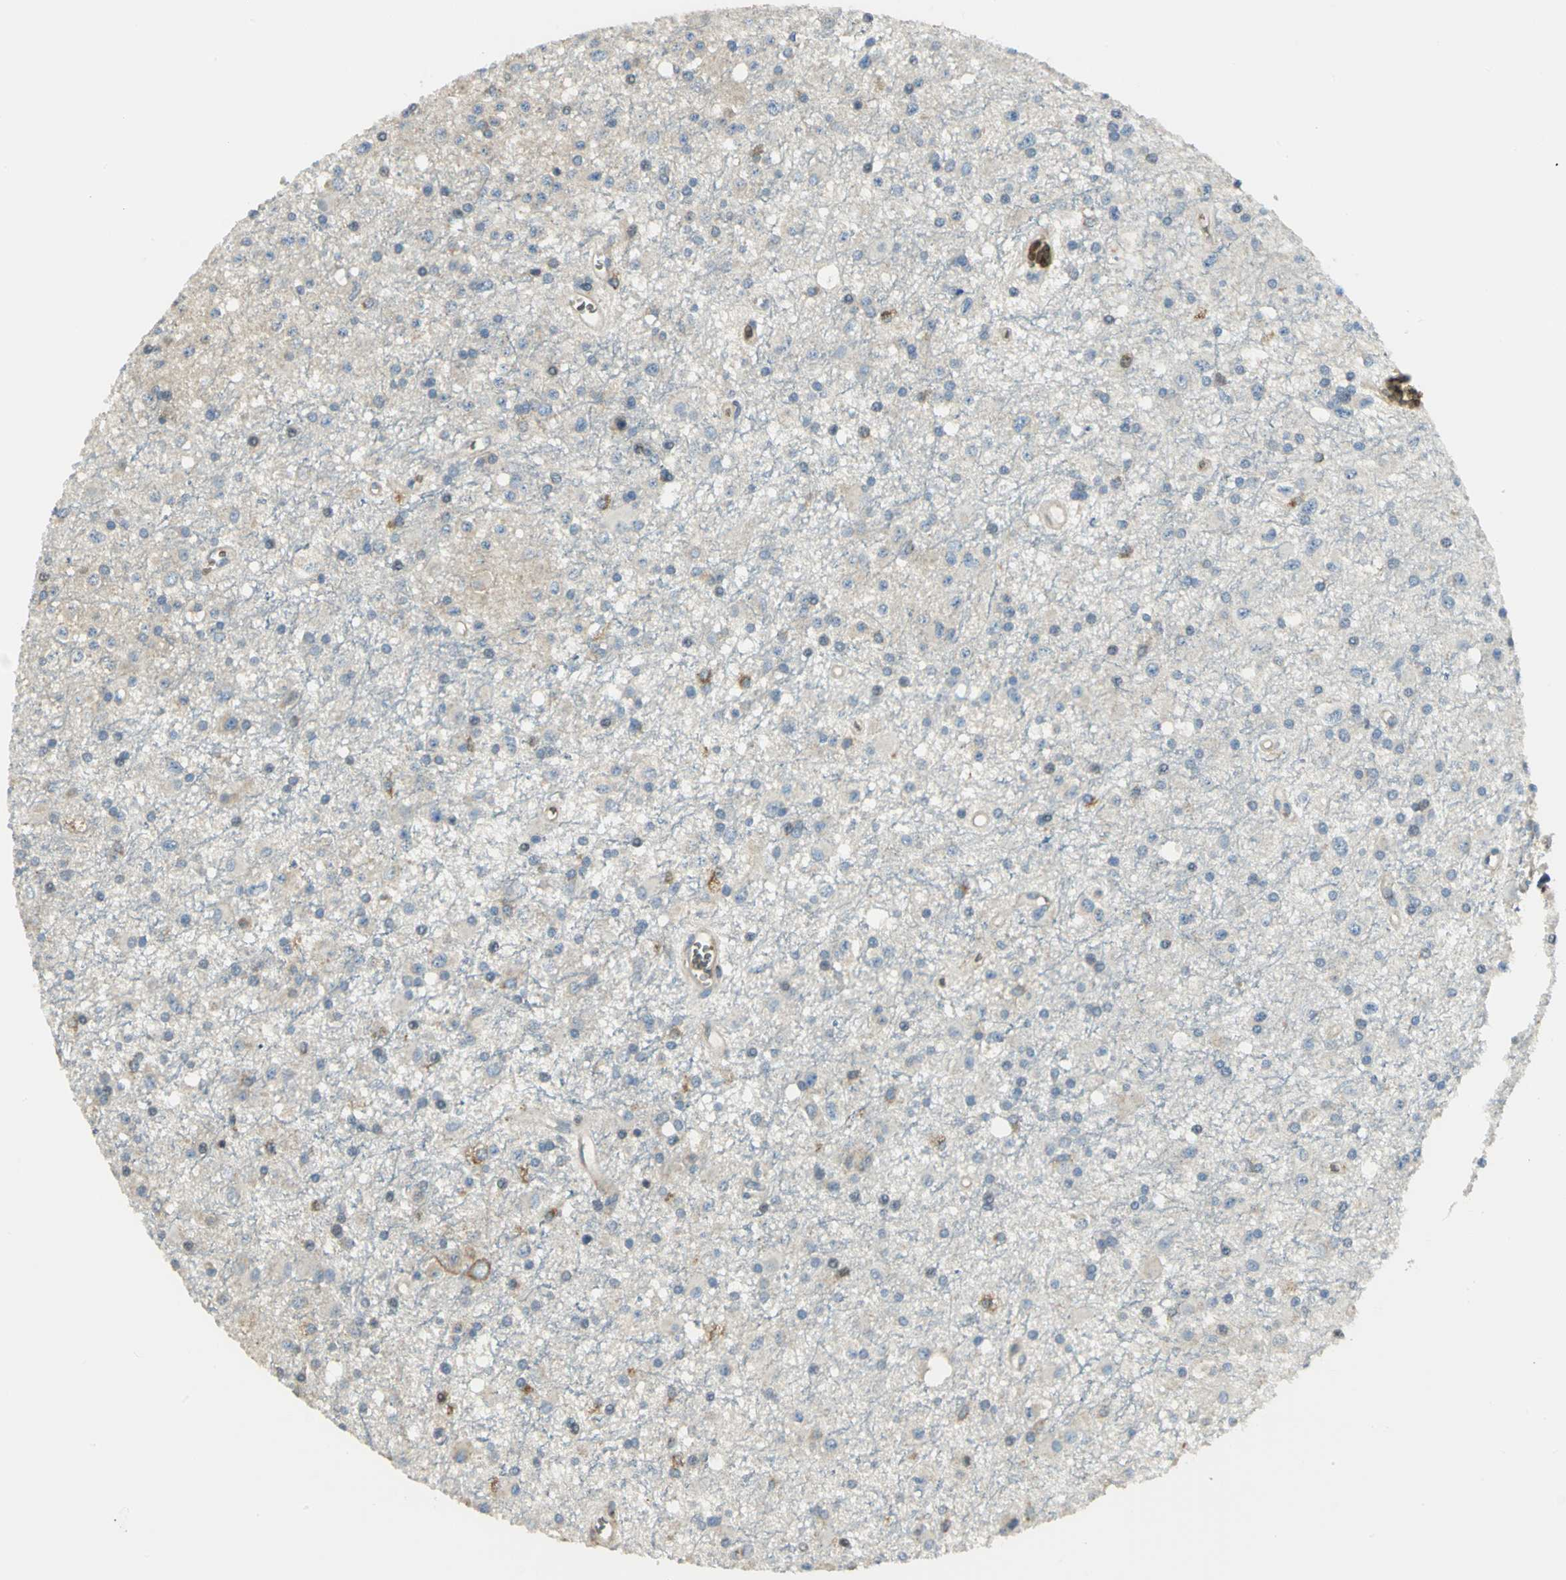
{"staining": {"intensity": "negative", "quantity": "none", "location": "none"}, "tissue": "glioma", "cell_type": "Tumor cells", "image_type": "cancer", "snomed": [{"axis": "morphology", "description": "Glioma, malignant, Low grade"}, {"axis": "topography", "description": "Brain"}], "caption": "There is no significant staining in tumor cells of malignant glioma (low-grade).", "gene": "ANK1", "patient": {"sex": "male", "age": 58}}